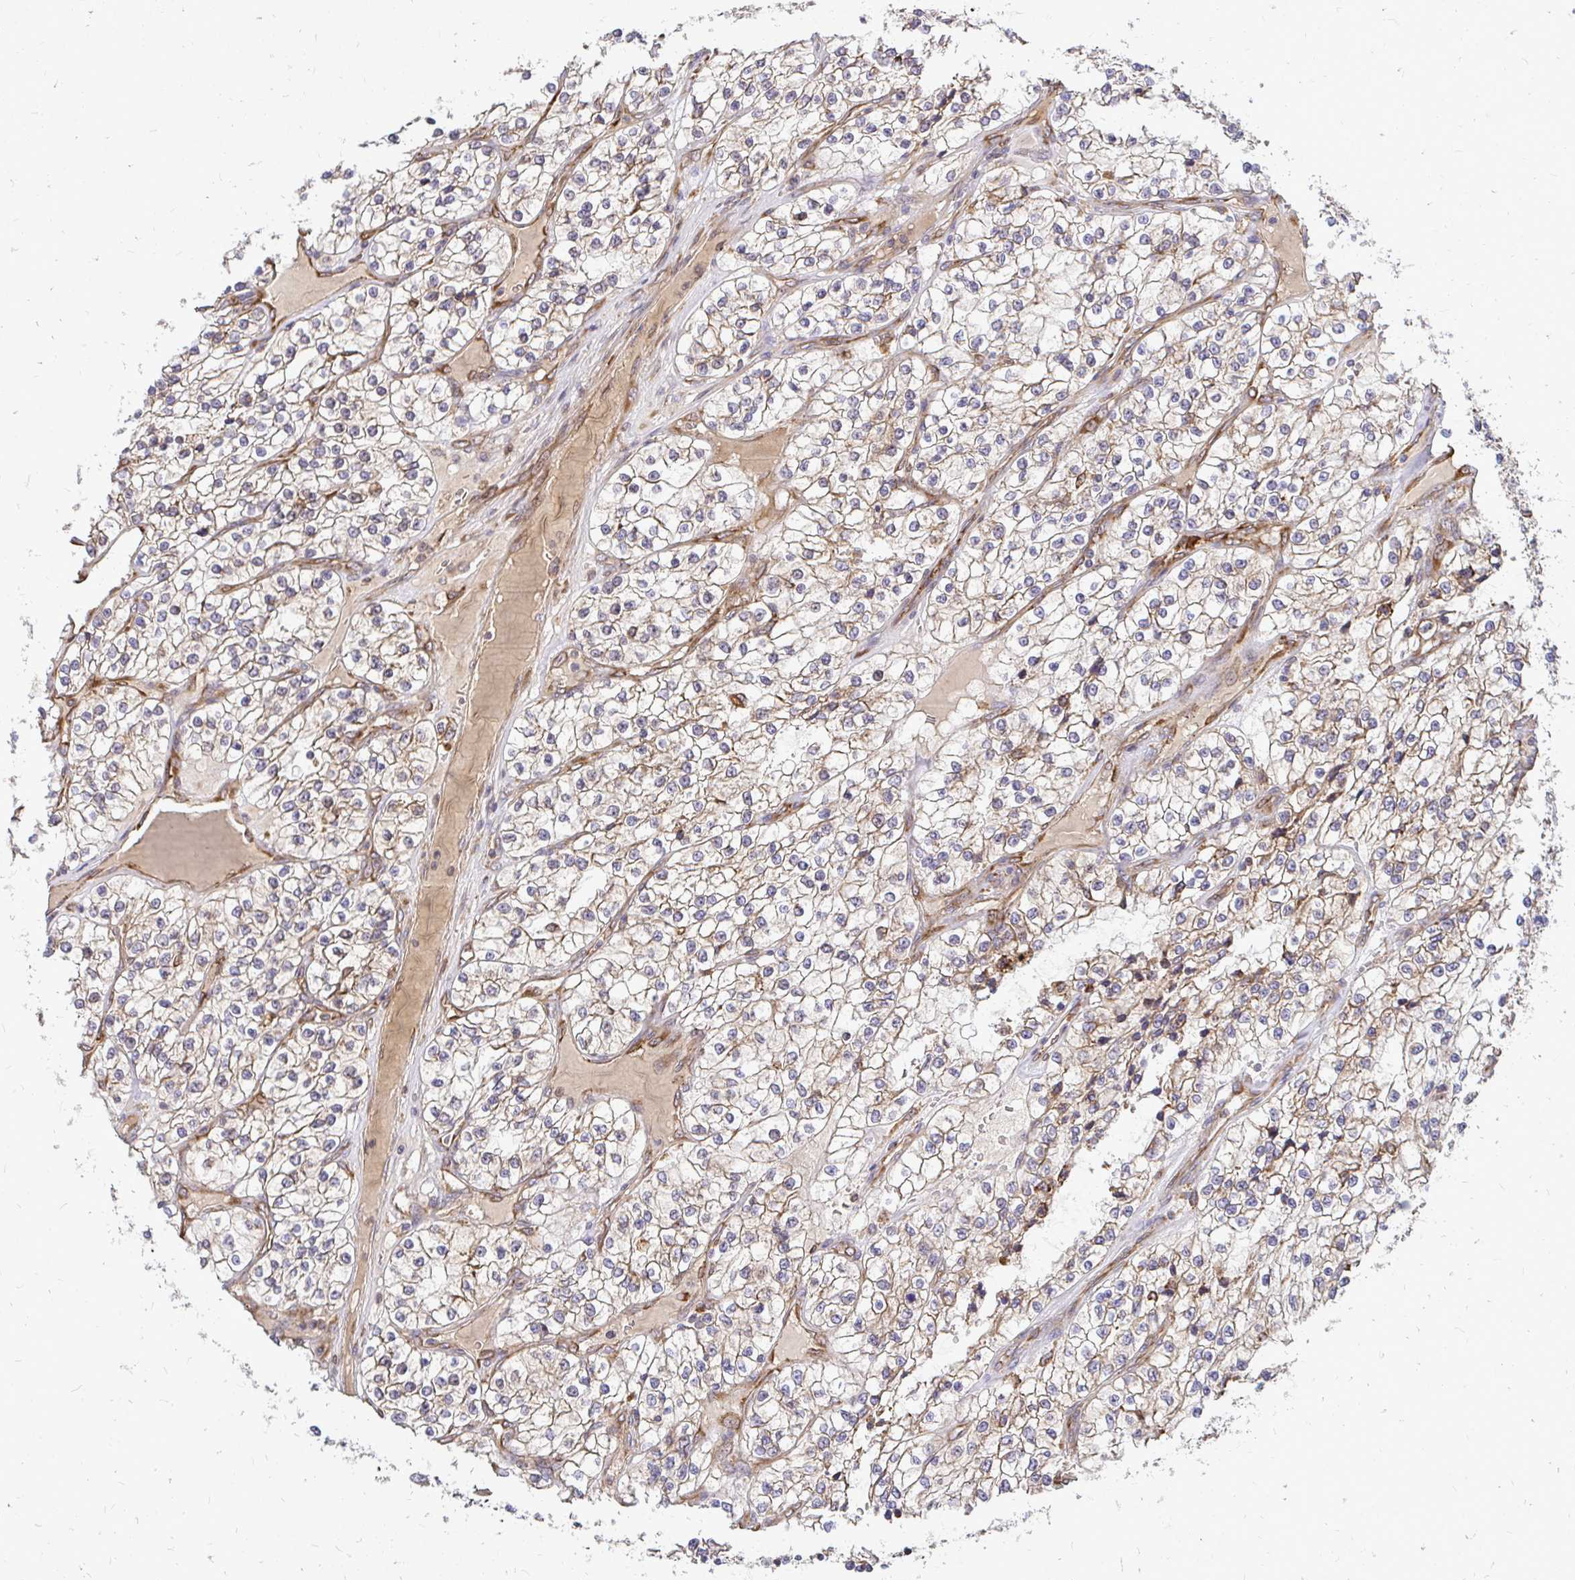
{"staining": {"intensity": "moderate", "quantity": "25%-75%", "location": "cytoplasmic/membranous"}, "tissue": "renal cancer", "cell_type": "Tumor cells", "image_type": "cancer", "snomed": [{"axis": "morphology", "description": "Adenocarcinoma, NOS"}, {"axis": "topography", "description": "Kidney"}], "caption": "Immunohistochemistry (IHC) photomicrograph of neoplastic tissue: human renal cancer stained using immunohistochemistry (IHC) demonstrates medium levels of moderate protein expression localized specifically in the cytoplasmic/membranous of tumor cells, appearing as a cytoplasmic/membranous brown color.", "gene": "NAALAD2", "patient": {"sex": "female", "age": 57}}